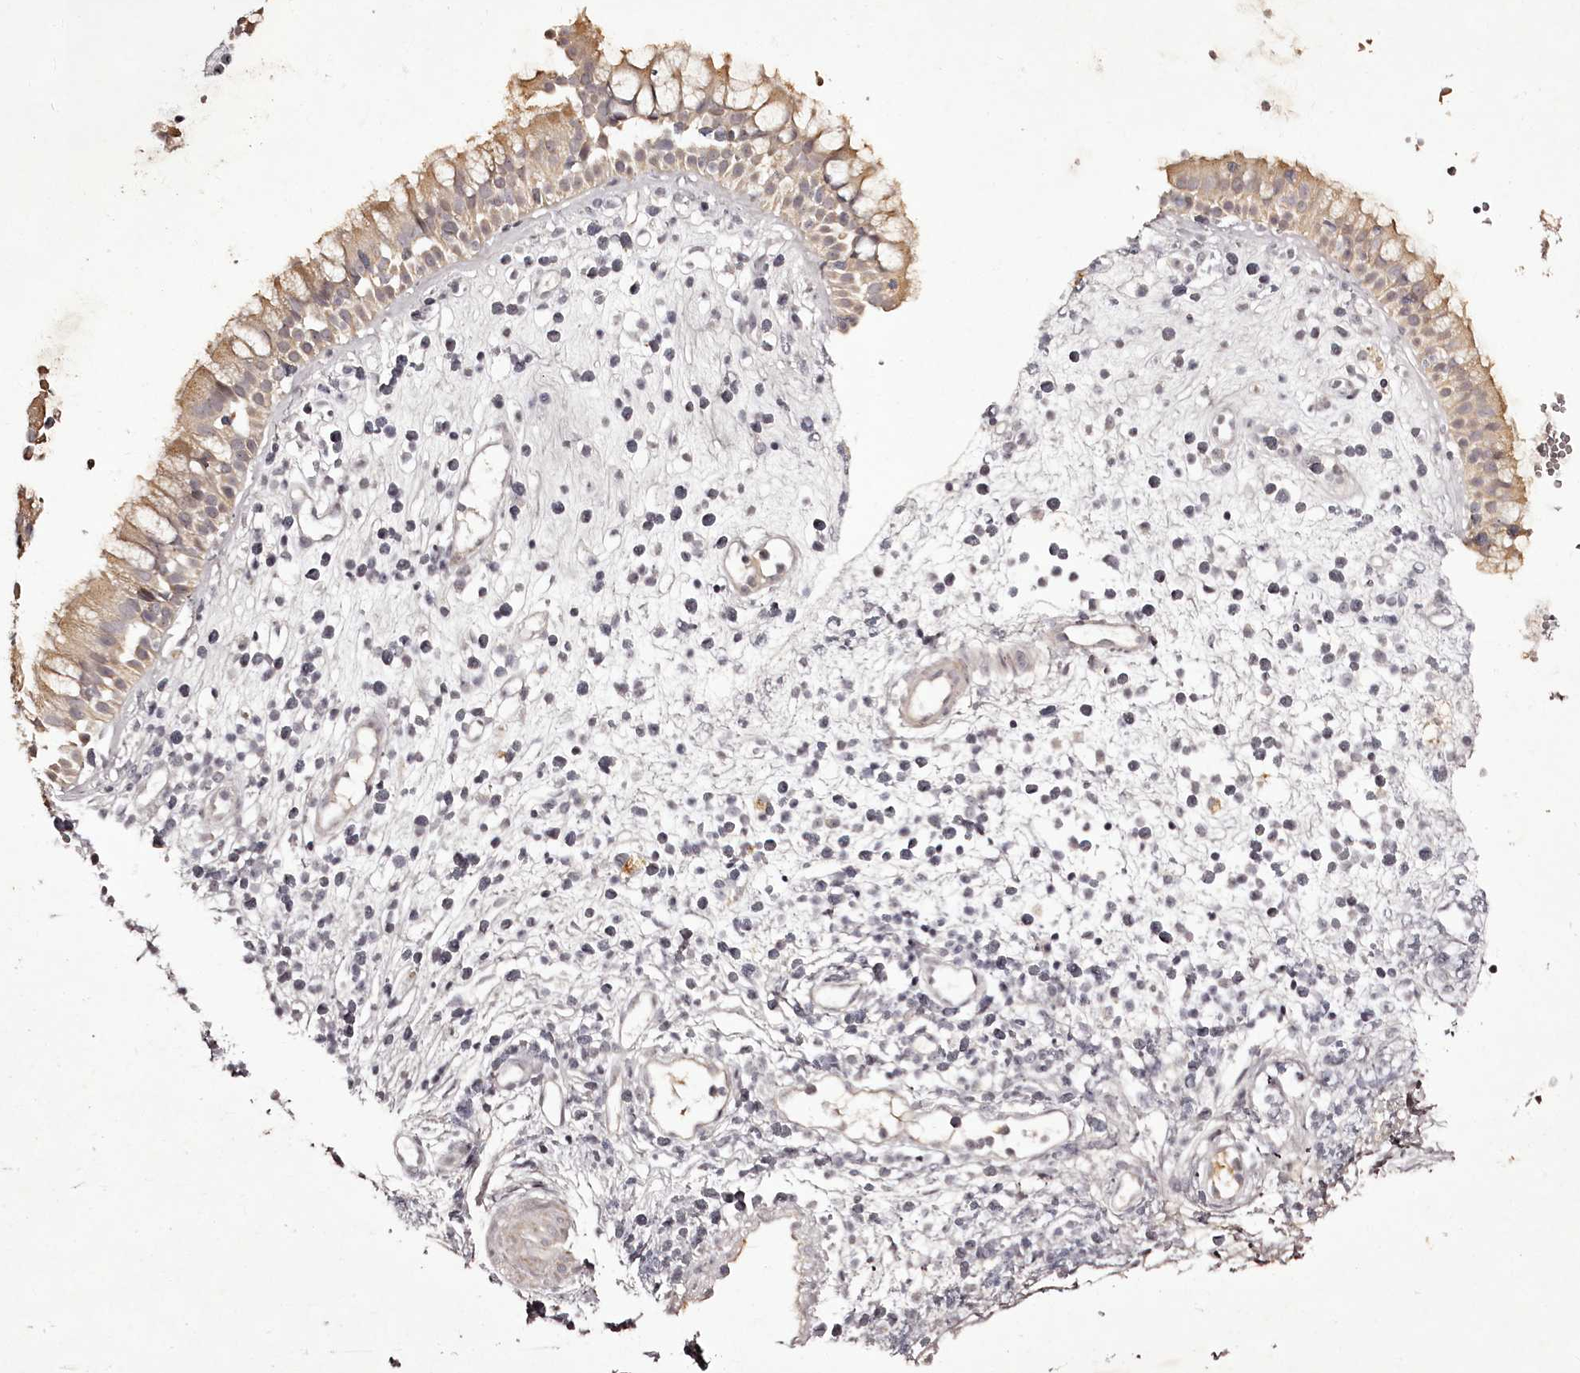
{"staining": {"intensity": "moderate", "quantity": "<25%", "location": "cytoplasmic/membranous"}, "tissue": "nasopharynx", "cell_type": "Respiratory epithelial cells", "image_type": "normal", "snomed": [{"axis": "morphology", "description": "Normal tissue, NOS"}, {"axis": "morphology", "description": "Inflammation, NOS"}, {"axis": "topography", "description": "Nasopharynx"}], "caption": "Immunohistochemical staining of normal human nasopharynx reveals low levels of moderate cytoplasmic/membranous positivity in approximately <25% of respiratory epithelial cells.", "gene": "RBMXL2", "patient": {"sex": "male", "age": 29}}